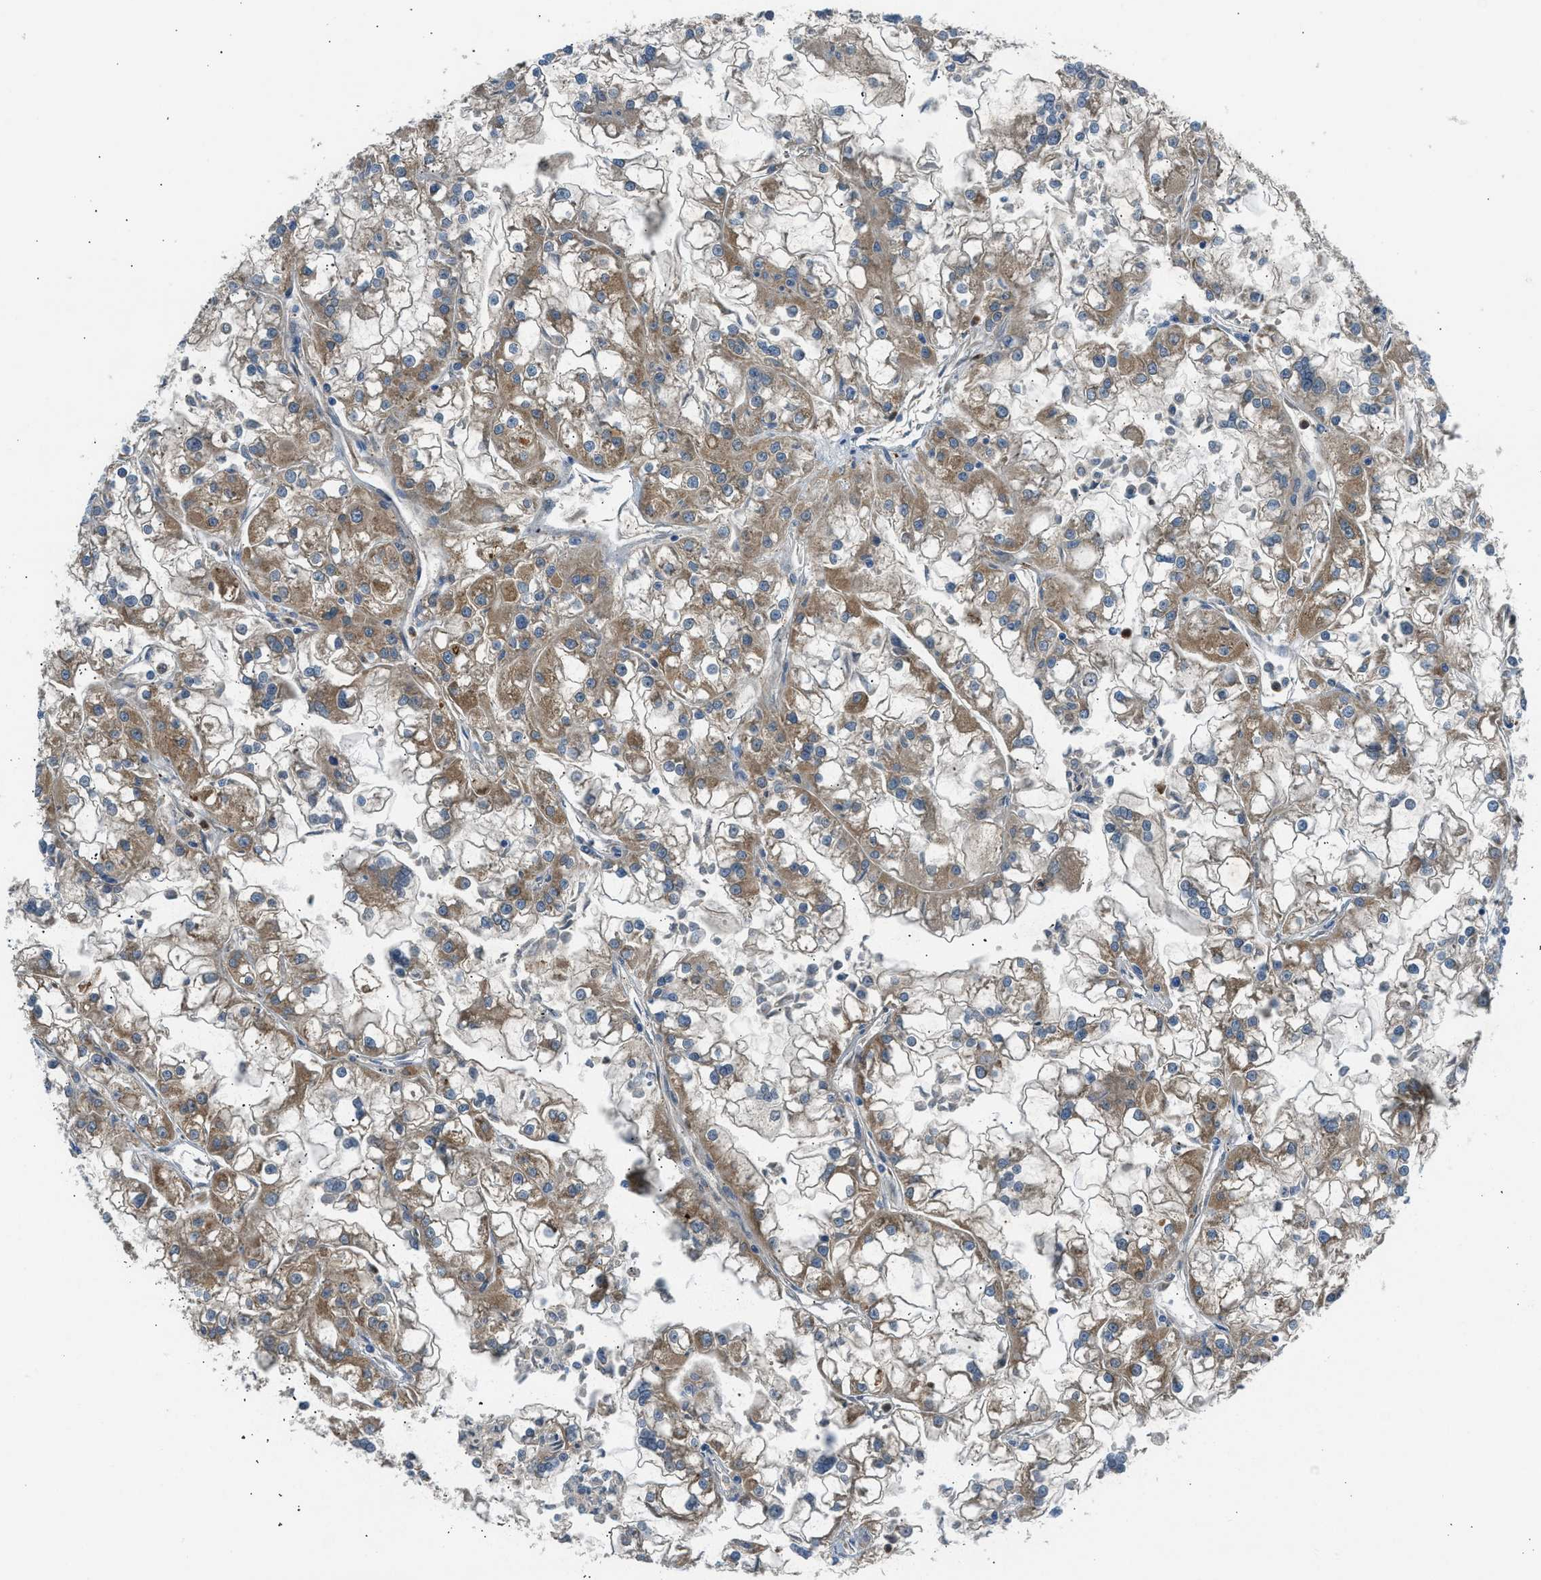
{"staining": {"intensity": "moderate", "quantity": ">75%", "location": "cytoplasmic/membranous"}, "tissue": "renal cancer", "cell_type": "Tumor cells", "image_type": "cancer", "snomed": [{"axis": "morphology", "description": "Adenocarcinoma, NOS"}, {"axis": "topography", "description": "Kidney"}], "caption": "Immunohistochemistry image of neoplastic tissue: renal cancer (adenocarcinoma) stained using immunohistochemistry shows medium levels of moderate protein expression localized specifically in the cytoplasmic/membranous of tumor cells, appearing as a cytoplasmic/membranous brown color.", "gene": "EDARADD", "patient": {"sex": "female", "age": 52}}